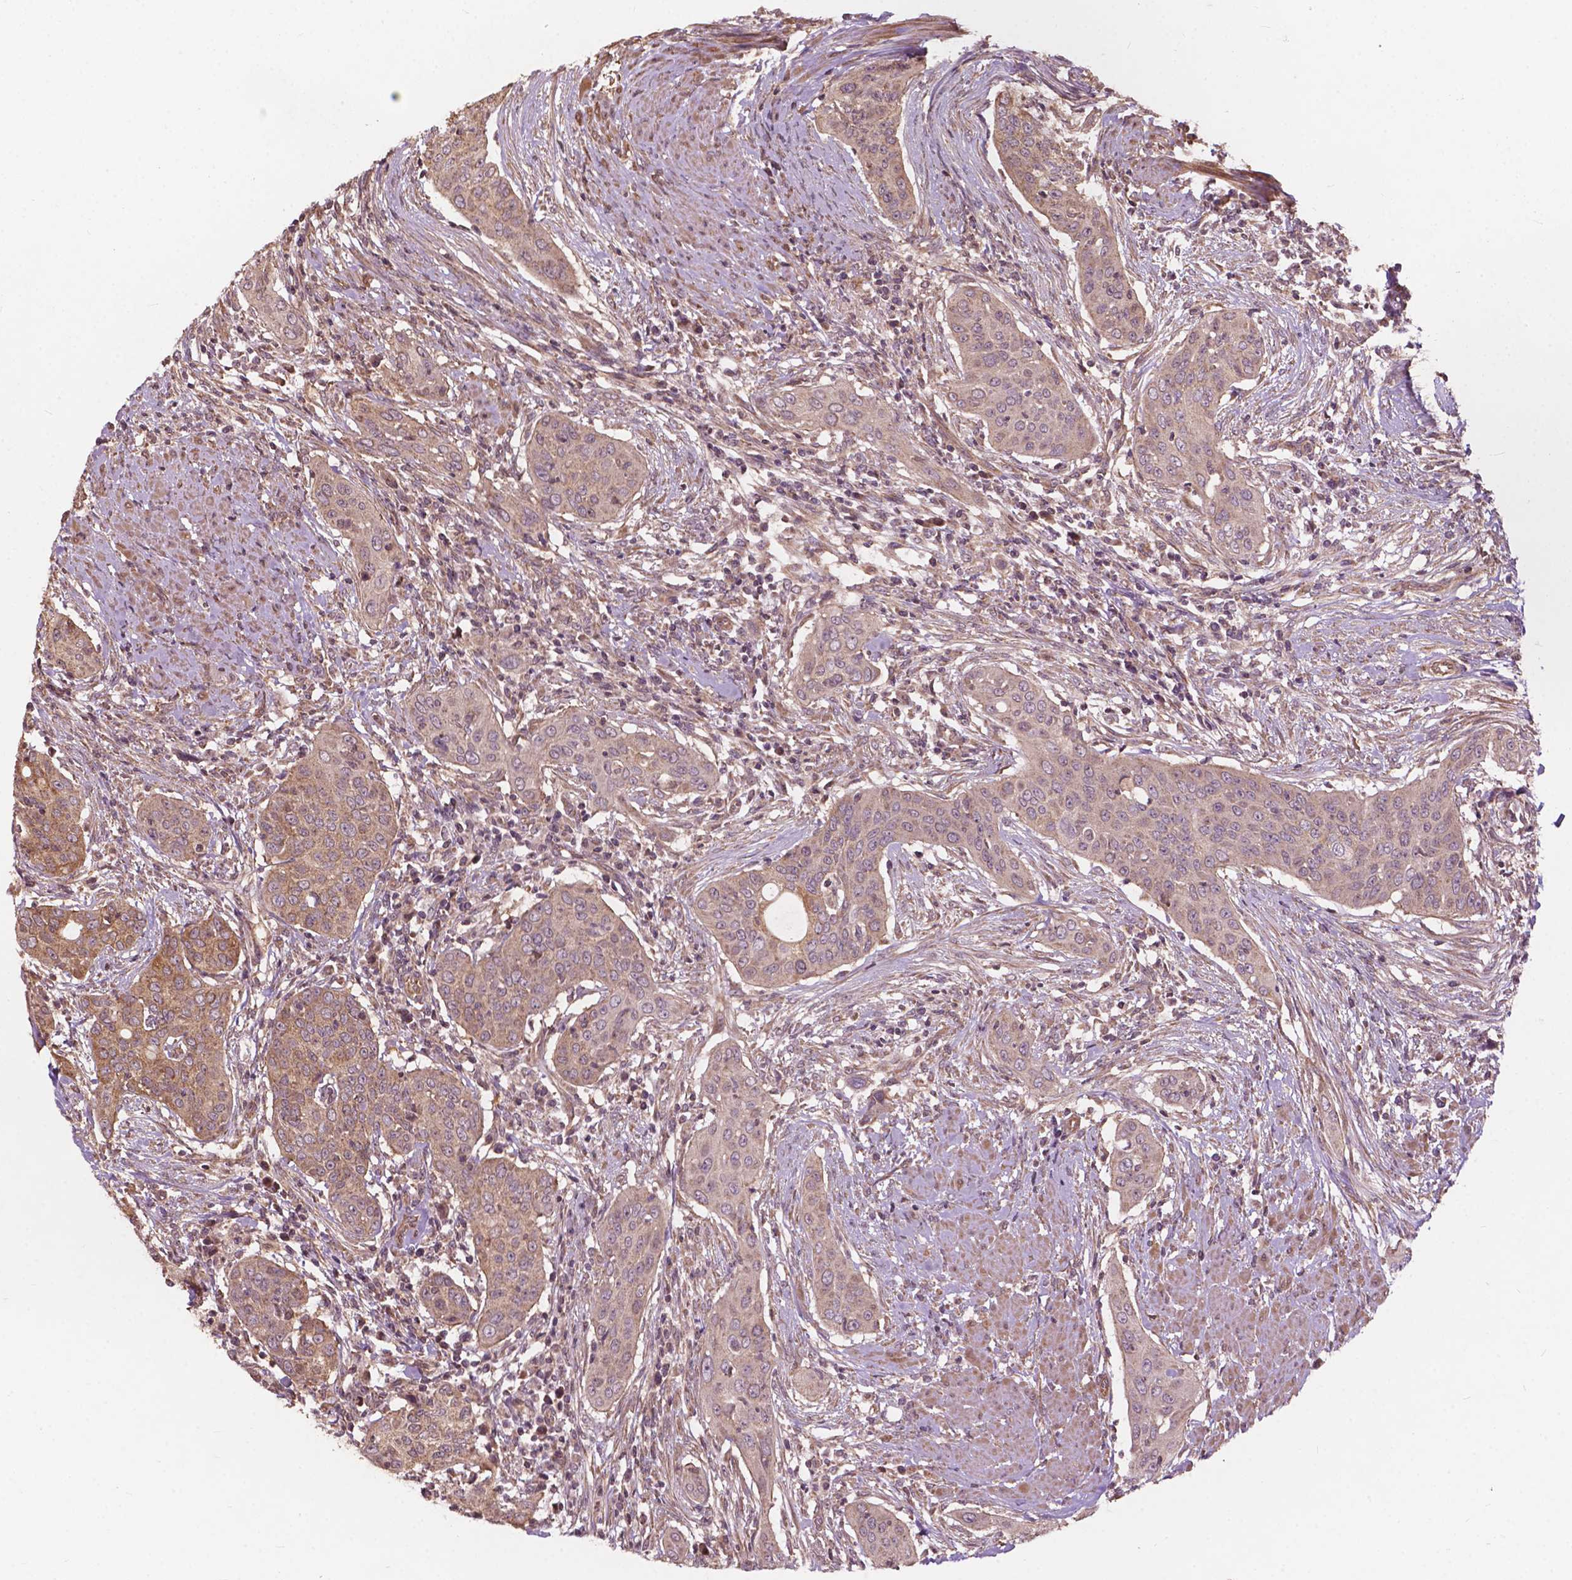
{"staining": {"intensity": "moderate", "quantity": ">75%", "location": "cytoplasmic/membranous"}, "tissue": "urothelial cancer", "cell_type": "Tumor cells", "image_type": "cancer", "snomed": [{"axis": "morphology", "description": "Urothelial carcinoma, High grade"}, {"axis": "topography", "description": "Urinary bladder"}], "caption": "The micrograph exhibits immunohistochemical staining of urothelial cancer. There is moderate cytoplasmic/membranous staining is appreciated in approximately >75% of tumor cells. The staining was performed using DAB, with brown indicating positive protein expression. Nuclei are stained blue with hematoxylin.", "gene": "CDC42BPA", "patient": {"sex": "male", "age": 82}}